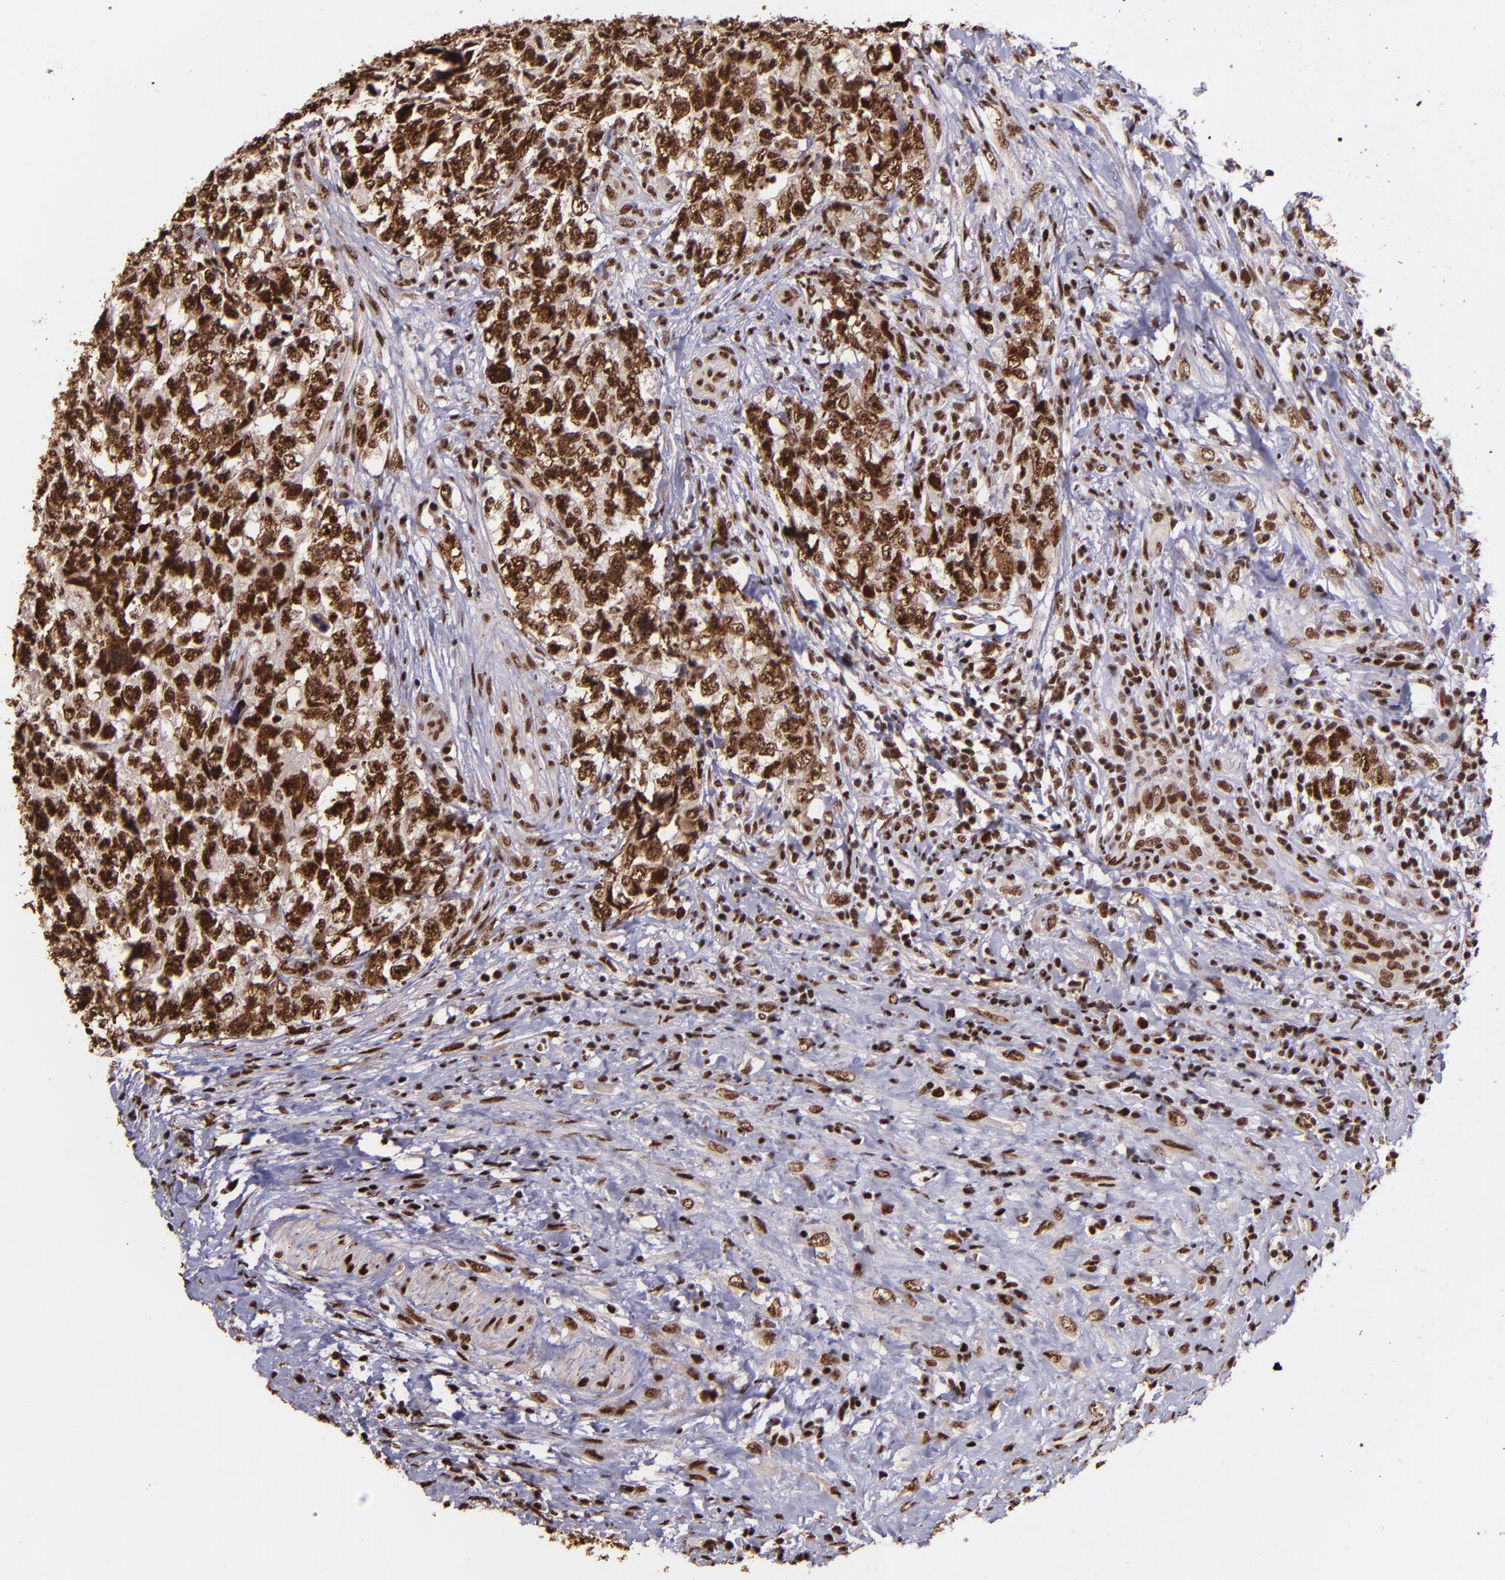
{"staining": {"intensity": "strong", "quantity": ">75%", "location": "cytoplasmic/membranous,nuclear"}, "tissue": "testis cancer", "cell_type": "Tumor cells", "image_type": "cancer", "snomed": [{"axis": "morphology", "description": "Carcinoma, Embryonal, NOS"}, {"axis": "topography", "description": "Testis"}], "caption": "This is a histology image of IHC staining of embryonal carcinoma (testis), which shows strong positivity in the cytoplasmic/membranous and nuclear of tumor cells.", "gene": "PQBP1", "patient": {"sex": "male", "age": 31}}